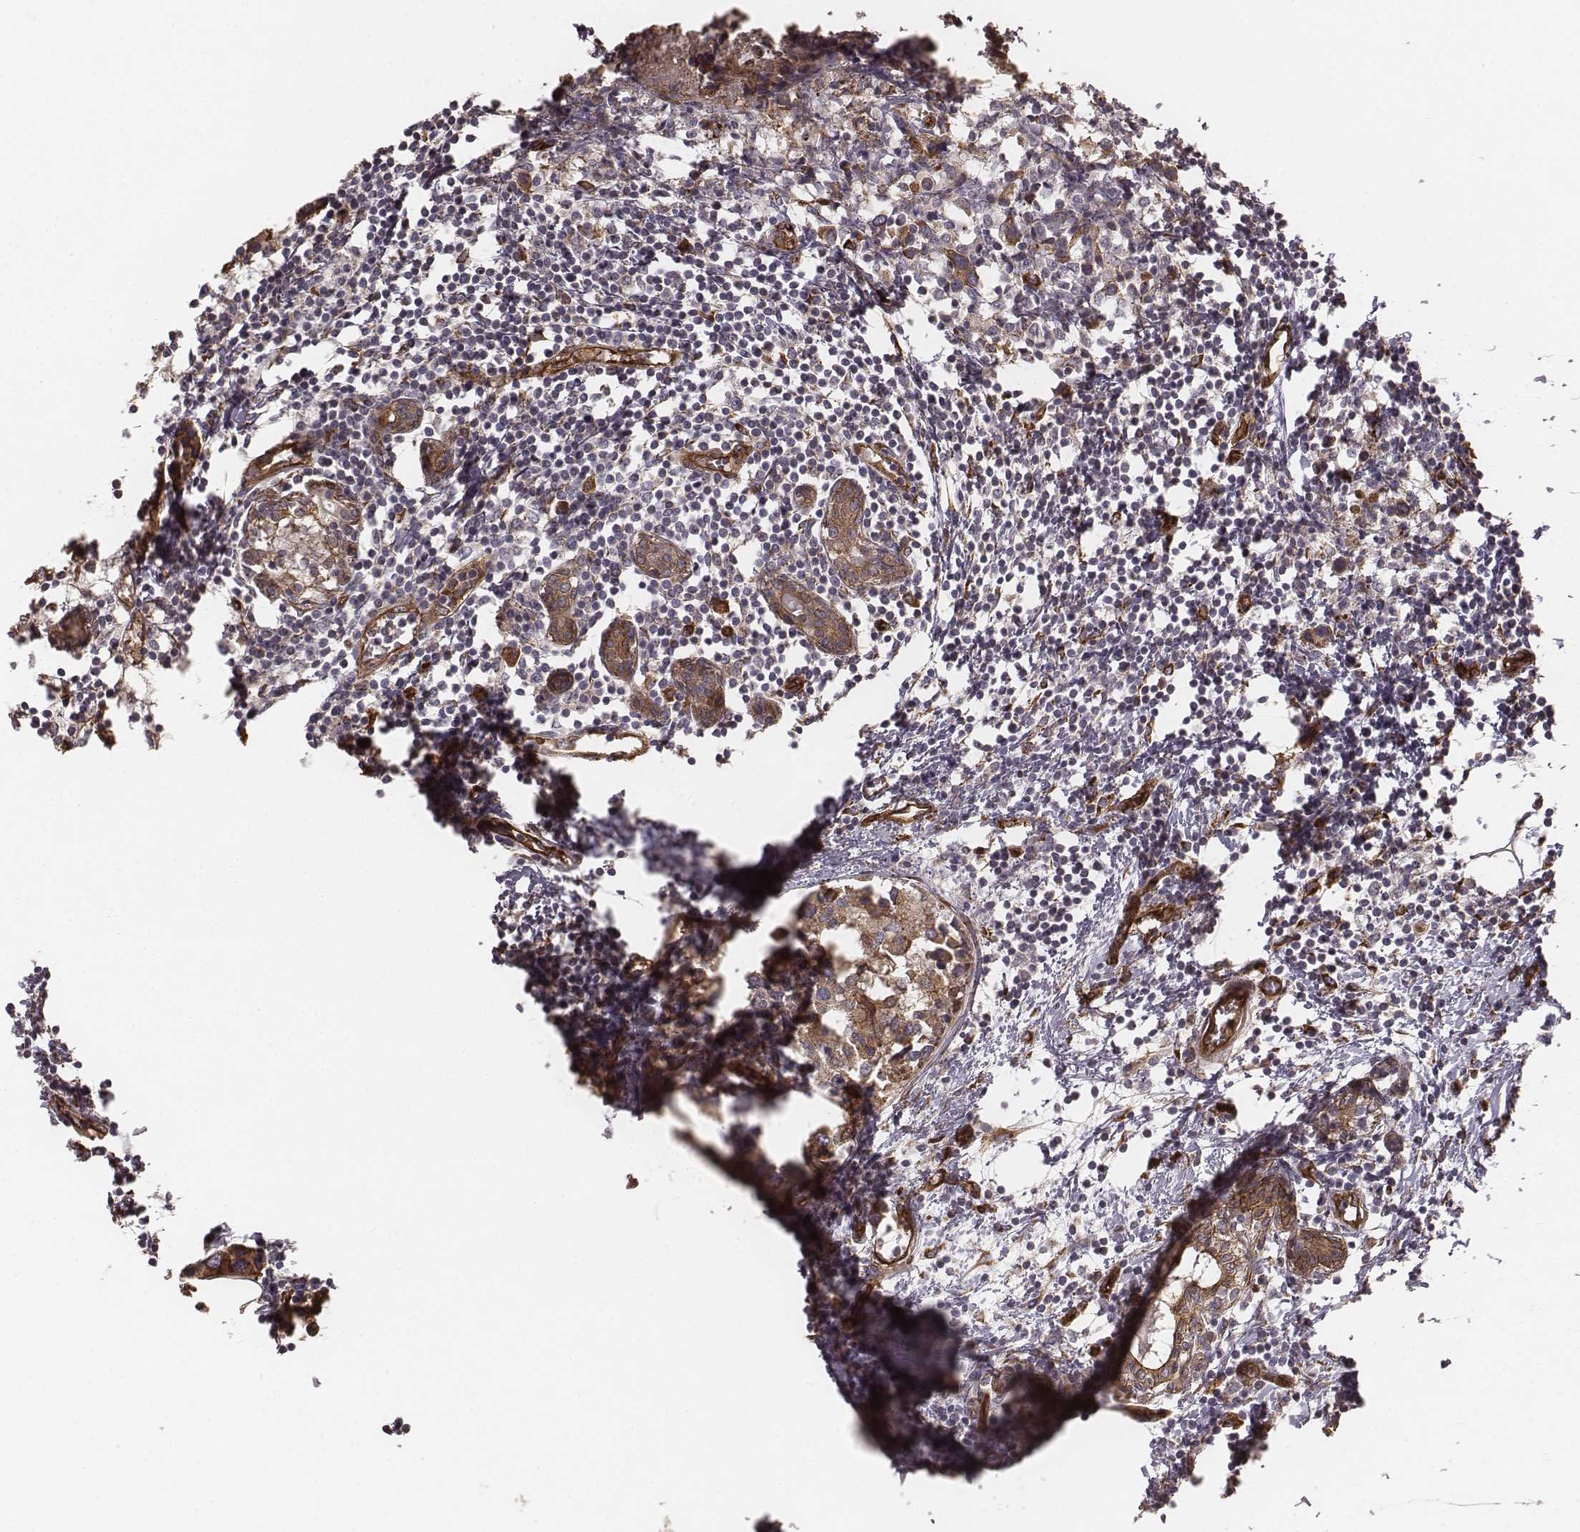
{"staining": {"intensity": "moderate", "quantity": ">75%", "location": "cytoplasmic/membranous"}, "tissue": "breast cancer", "cell_type": "Tumor cells", "image_type": "cancer", "snomed": [{"axis": "morphology", "description": "Lobular carcinoma"}, {"axis": "topography", "description": "Breast"}], "caption": "An image of breast lobular carcinoma stained for a protein exhibits moderate cytoplasmic/membranous brown staining in tumor cells.", "gene": "PALMD", "patient": {"sex": "female", "age": 59}}